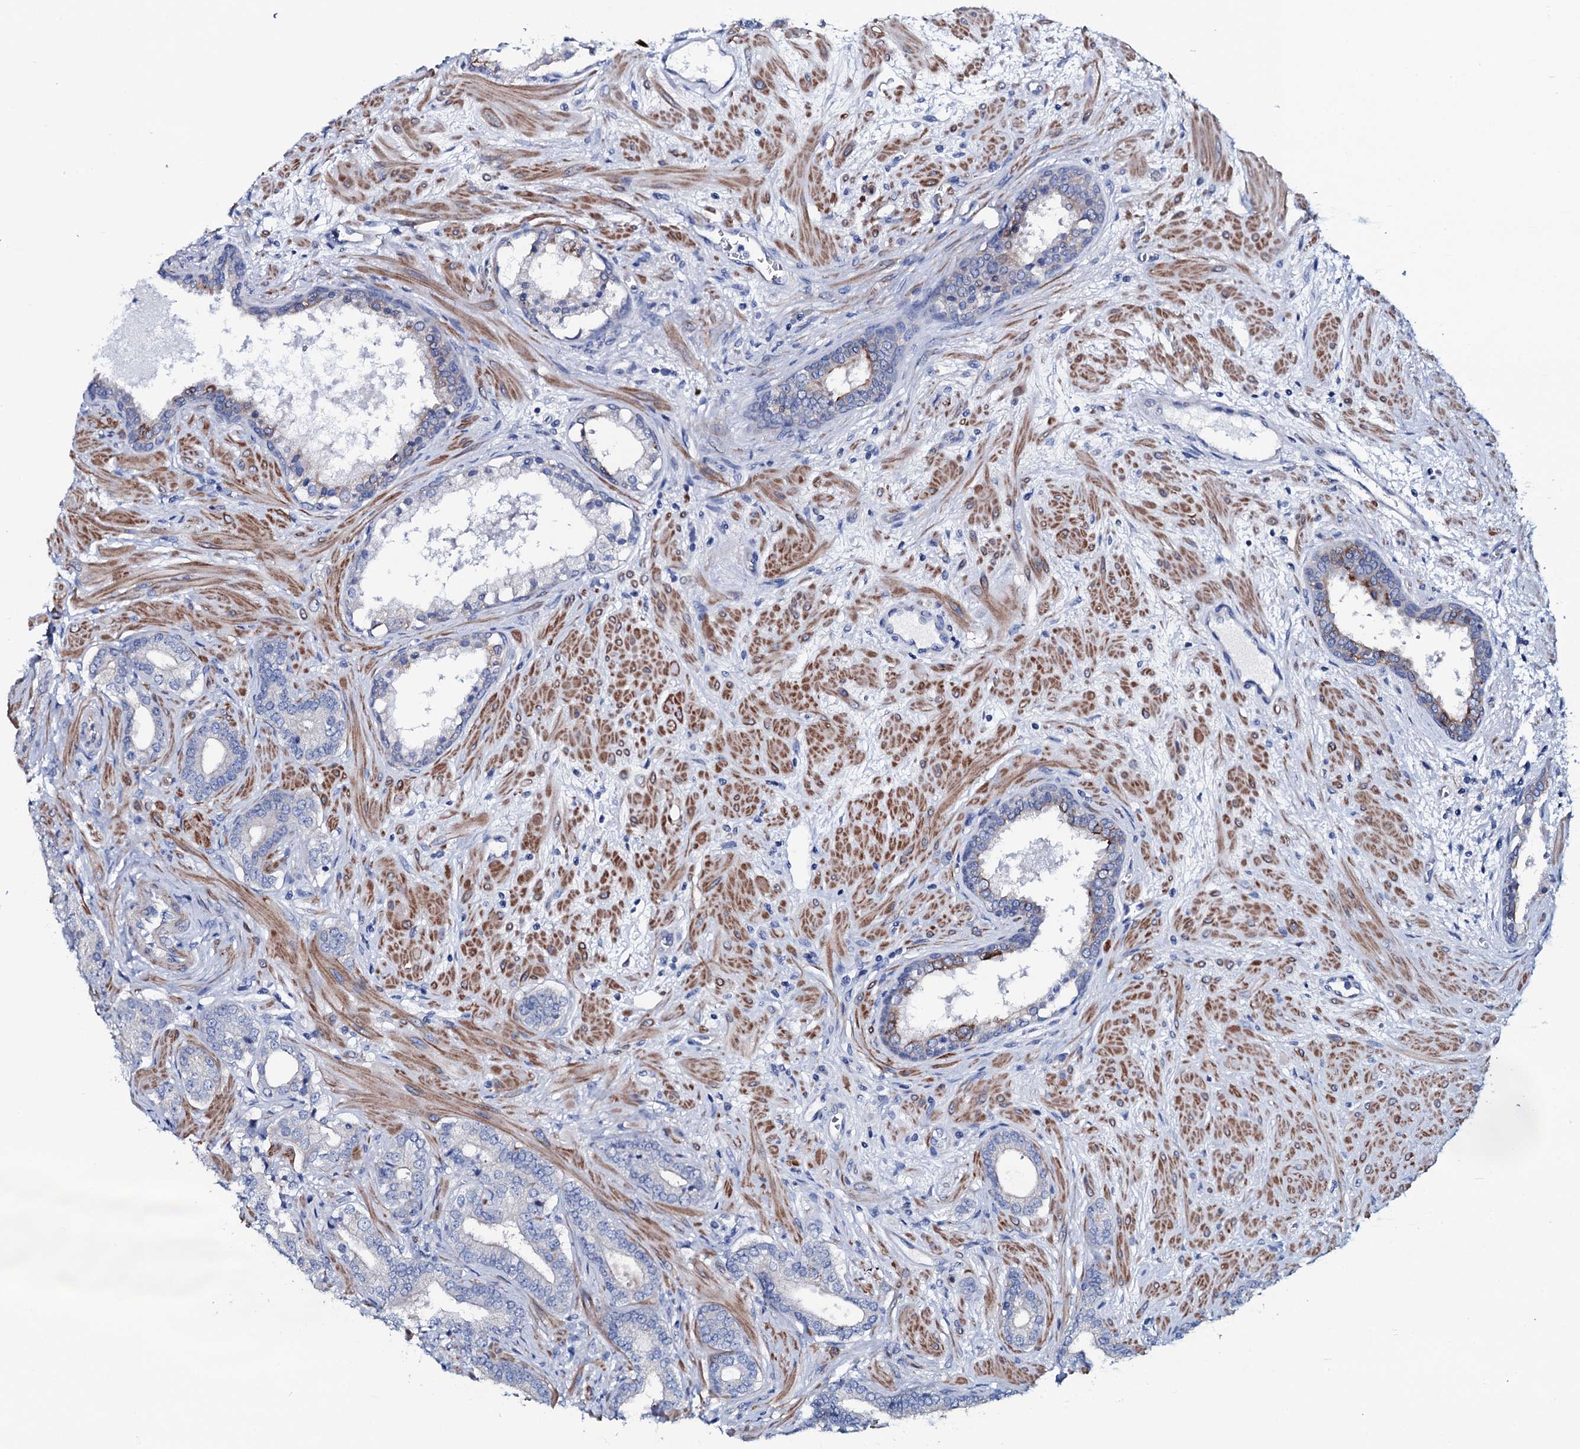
{"staining": {"intensity": "negative", "quantity": "none", "location": "none"}, "tissue": "prostate cancer", "cell_type": "Tumor cells", "image_type": "cancer", "snomed": [{"axis": "morphology", "description": "Adenocarcinoma, High grade"}, {"axis": "topography", "description": "Prostate"}], "caption": "Tumor cells show no significant staining in high-grade adenocarcinoma (prostate).", "gene": "GYS2", "patient": {"sex": "male", "age": 64}}